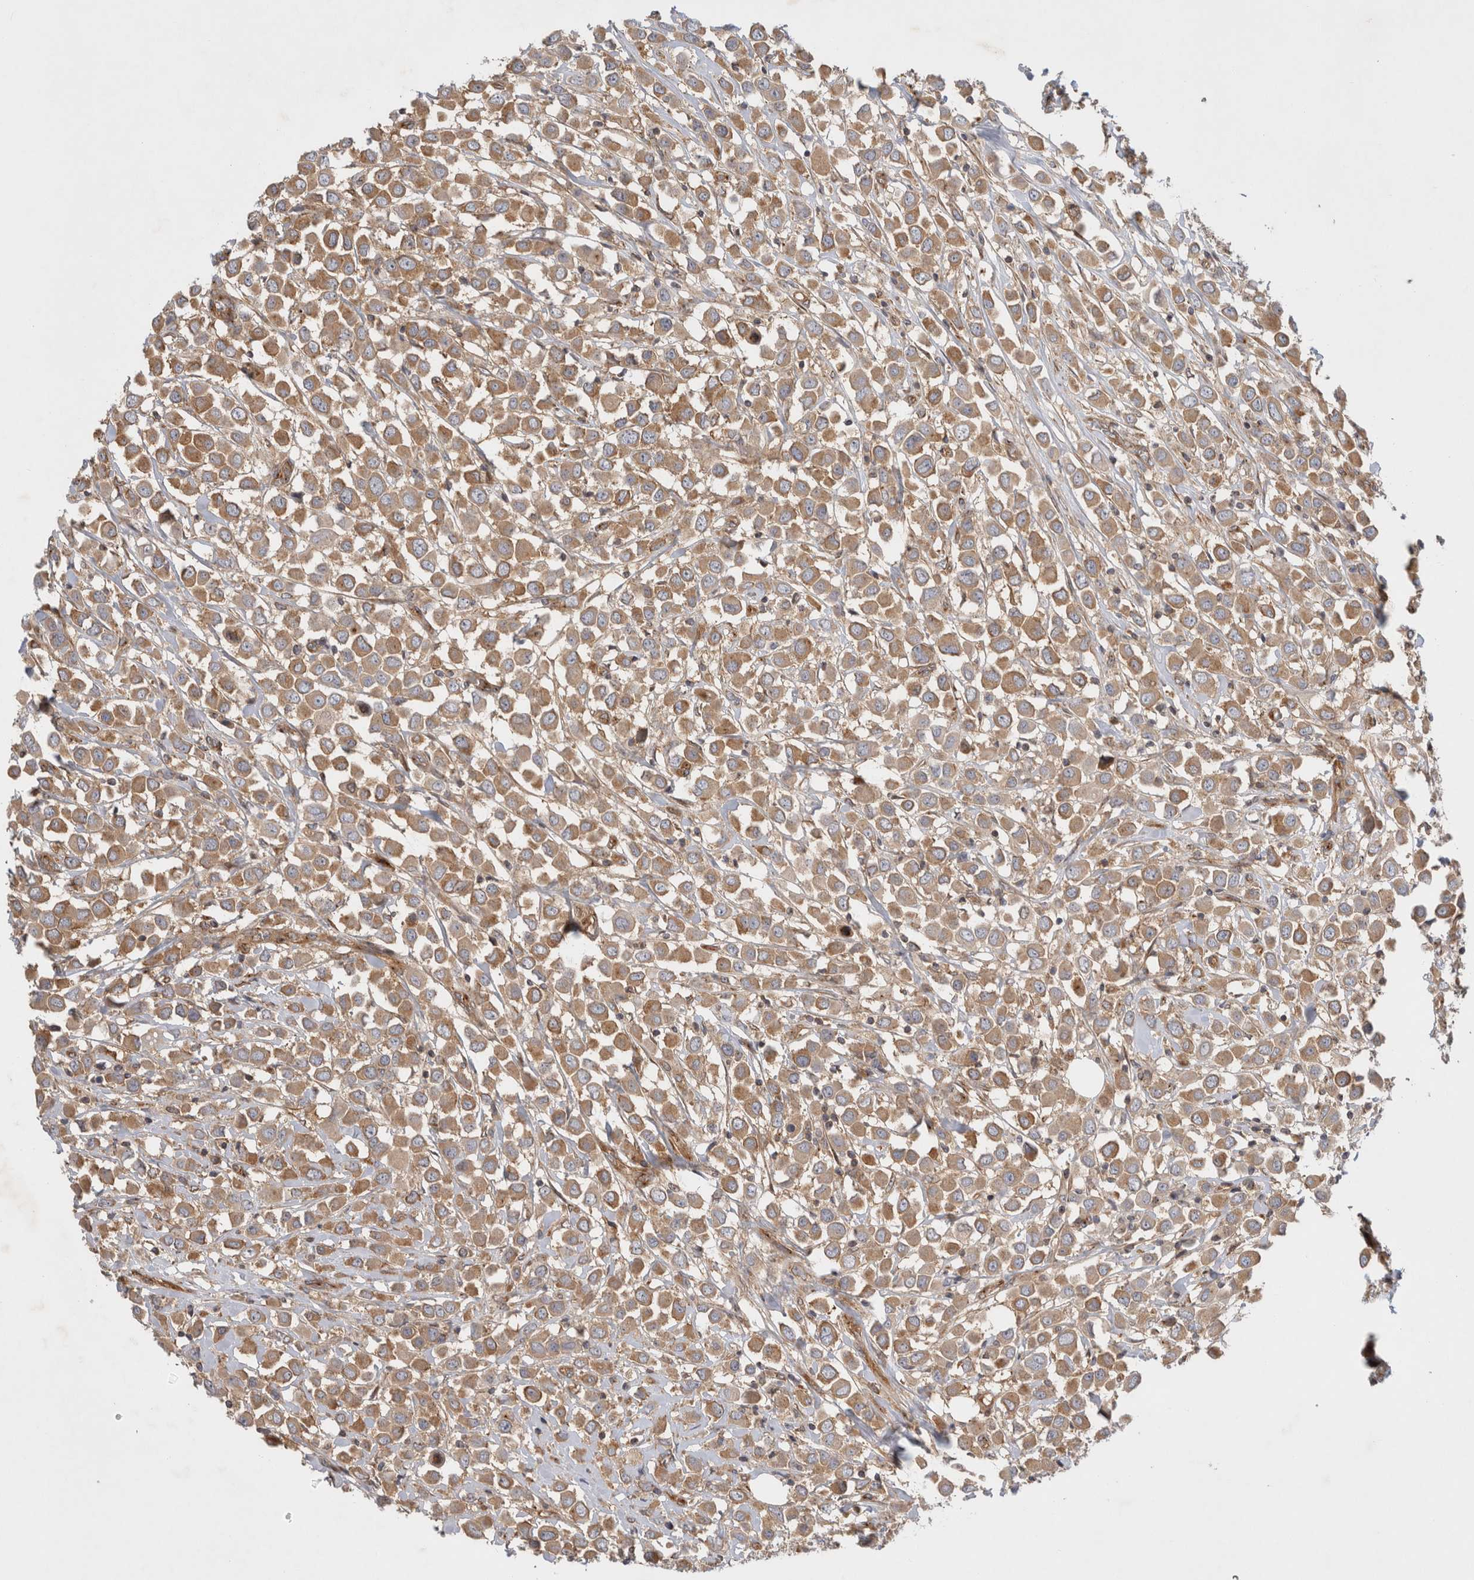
{"staining": {"intensity": "moderate", "quantity": ">75%", "location": "cytoplasmic/membranous"}, "tissue": "breast cancer", "cell_type": "Tumor cells", "image_type": "cancer", "snomed": [{"axis": "morphology", "description": "Duct carcinoma"}, {"axis": "topography", "description": "Breast"}], "caption": "This is an image of IHC staining of breast cancer (intraductal carcinoma), which shows moderate expression in the cytoplasmic/membranous of tumor cells.", "gene": "GPR150", "patient": {"sex": "female", "age": 61}}